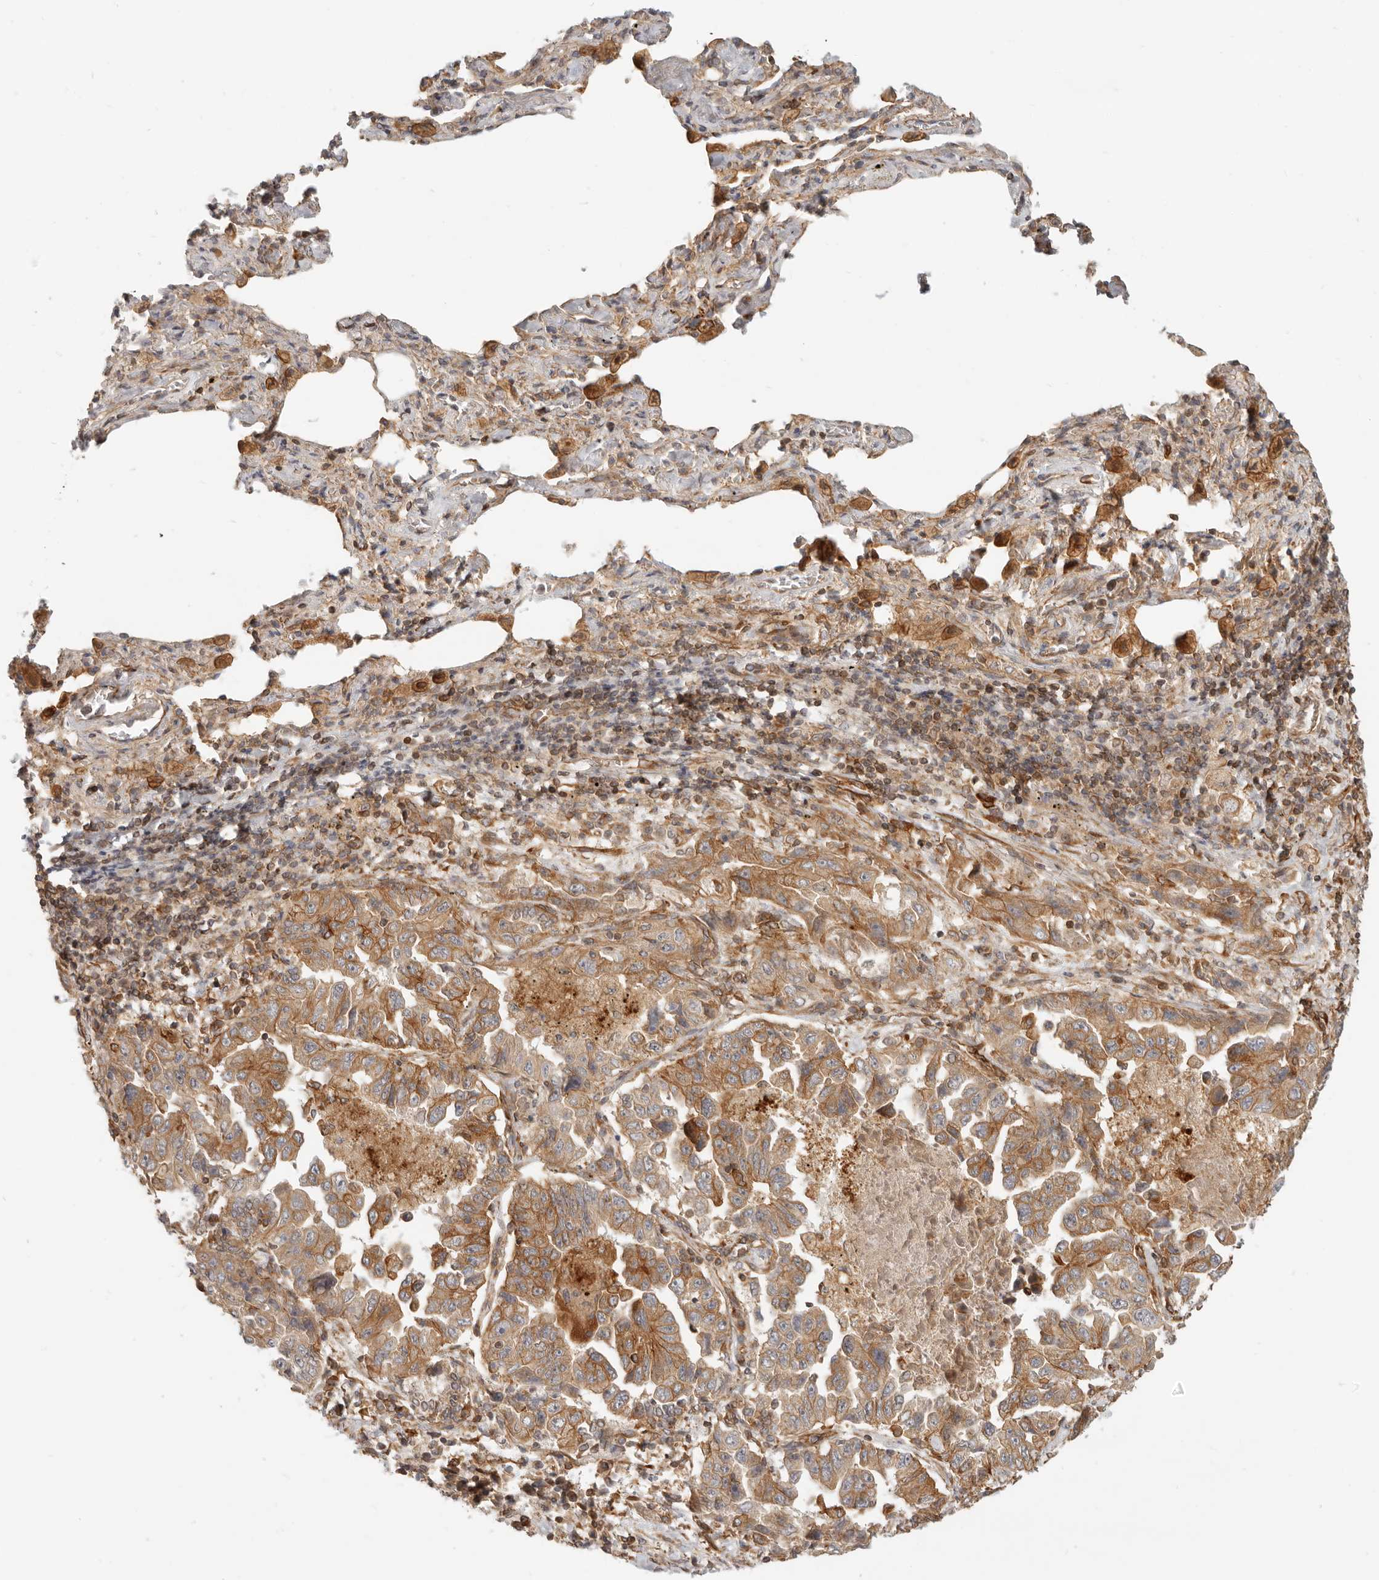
{"staining": {"intensity": "moderate", "quantity": ">75%", "location": "cytoplasmic/membranous"}, "tissue": "lung cancer", "cell_type": "Tumor cells", "image_type": "cancer", "snomed": [{"axis": "morphology", "description": "Adenocarcinoma, NOS"}, {"axis": "topography", "description": "Lung"}], "caption": "Immunohistochemistry photomicrograph of neoplastic tissue: human lung adenocarcinoma stained using immunohistochemistry (IHC) reveals medium levels of moderate protein expression localized specifically in the cytoplasmic/membranous of tumor cells, appearing as a cytoplasmic/membranous brown color.", "gene": "UFSP1", "patient": {"sex": "female", "age": 51}}